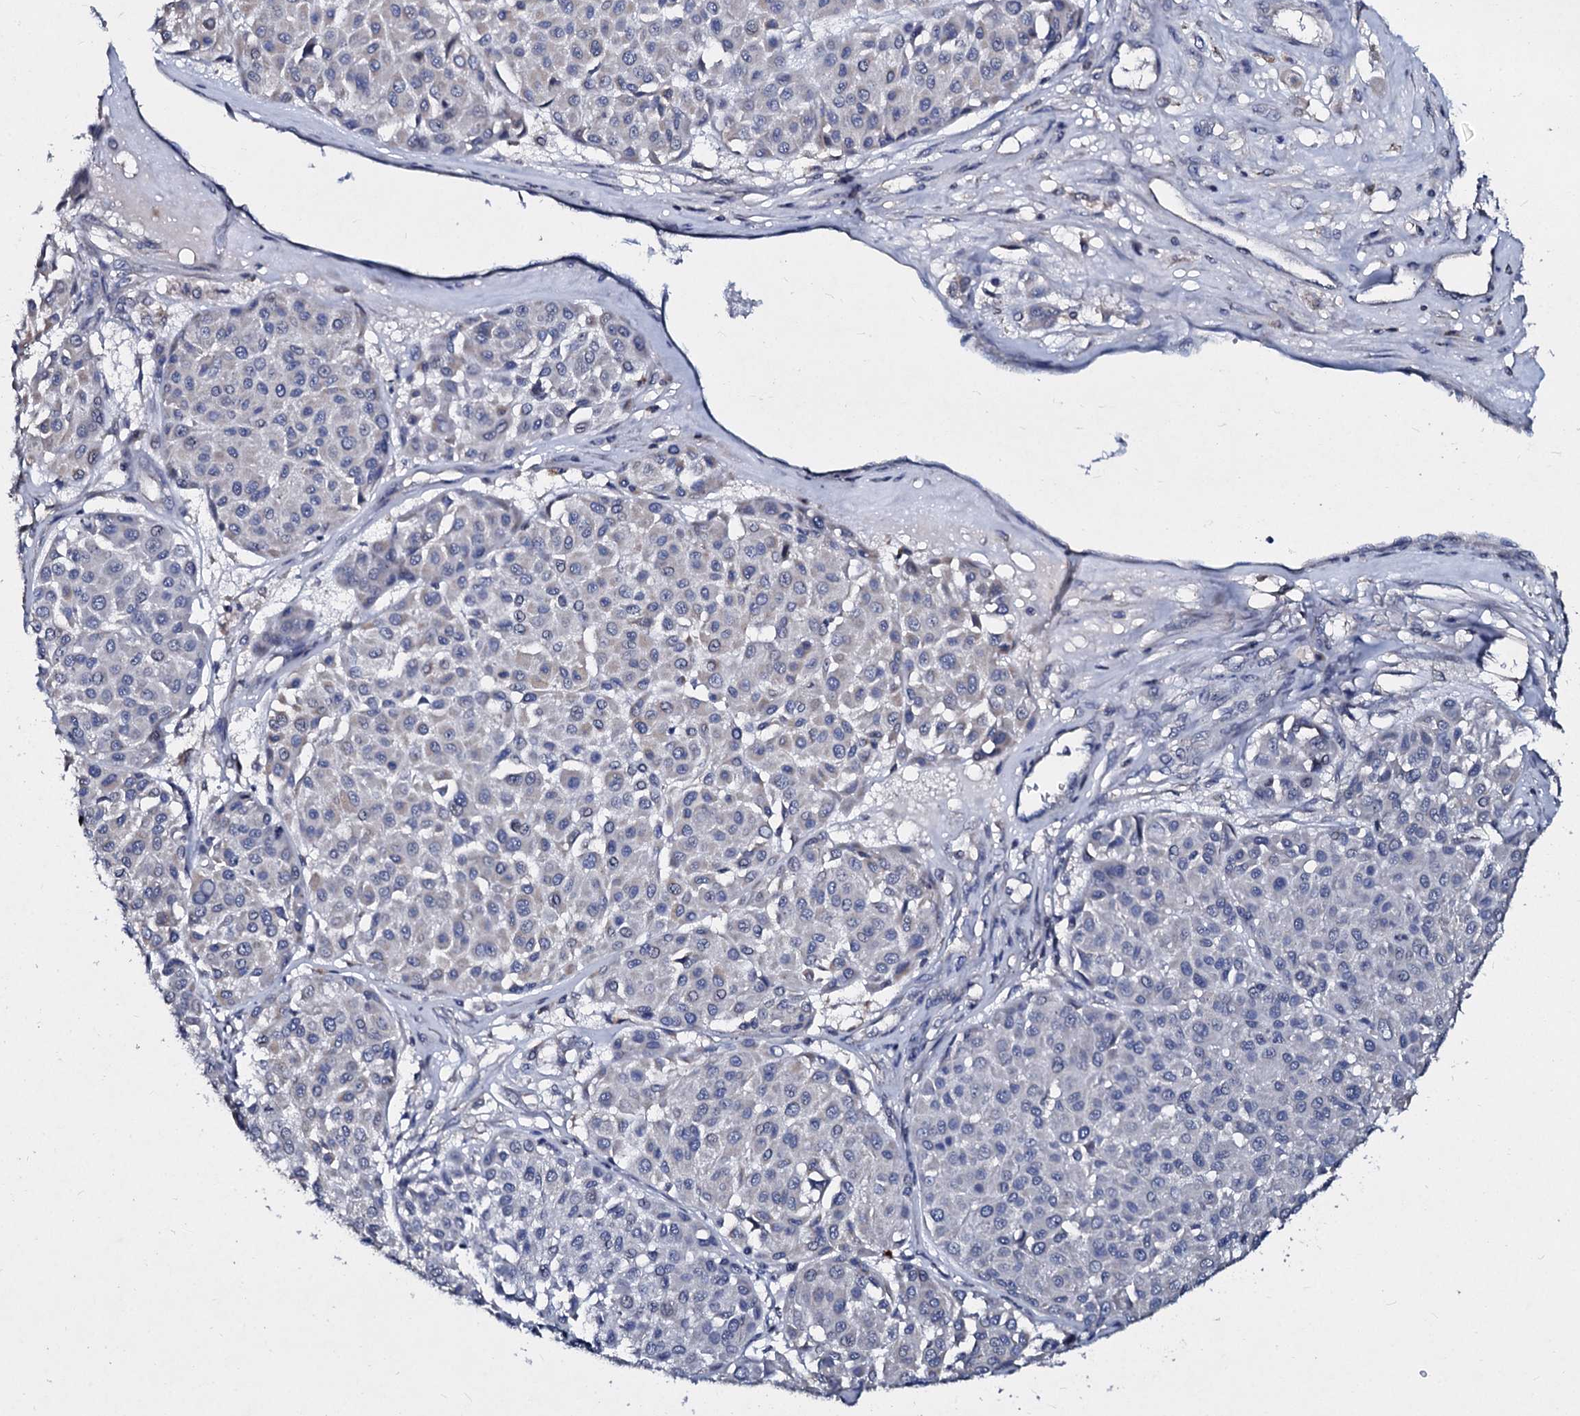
{"staining": {"intensity": "negative", "quantity": "none", "location": "none"}, "tissue": "melanoma", "cell_type": "Tumor cells", "image_type": "cancer", "snomed": [{"axis": "morphology", "description": "Malignant melanoma, Metastatic site"}, {"axis": "topography", "description": "Soft tissue"}], "caption": "A histopathology image of human melanoma is negative for staining in tumor cells.", "gene": "SLC37A4", "patient": {"sex": "male", "age": 41}}